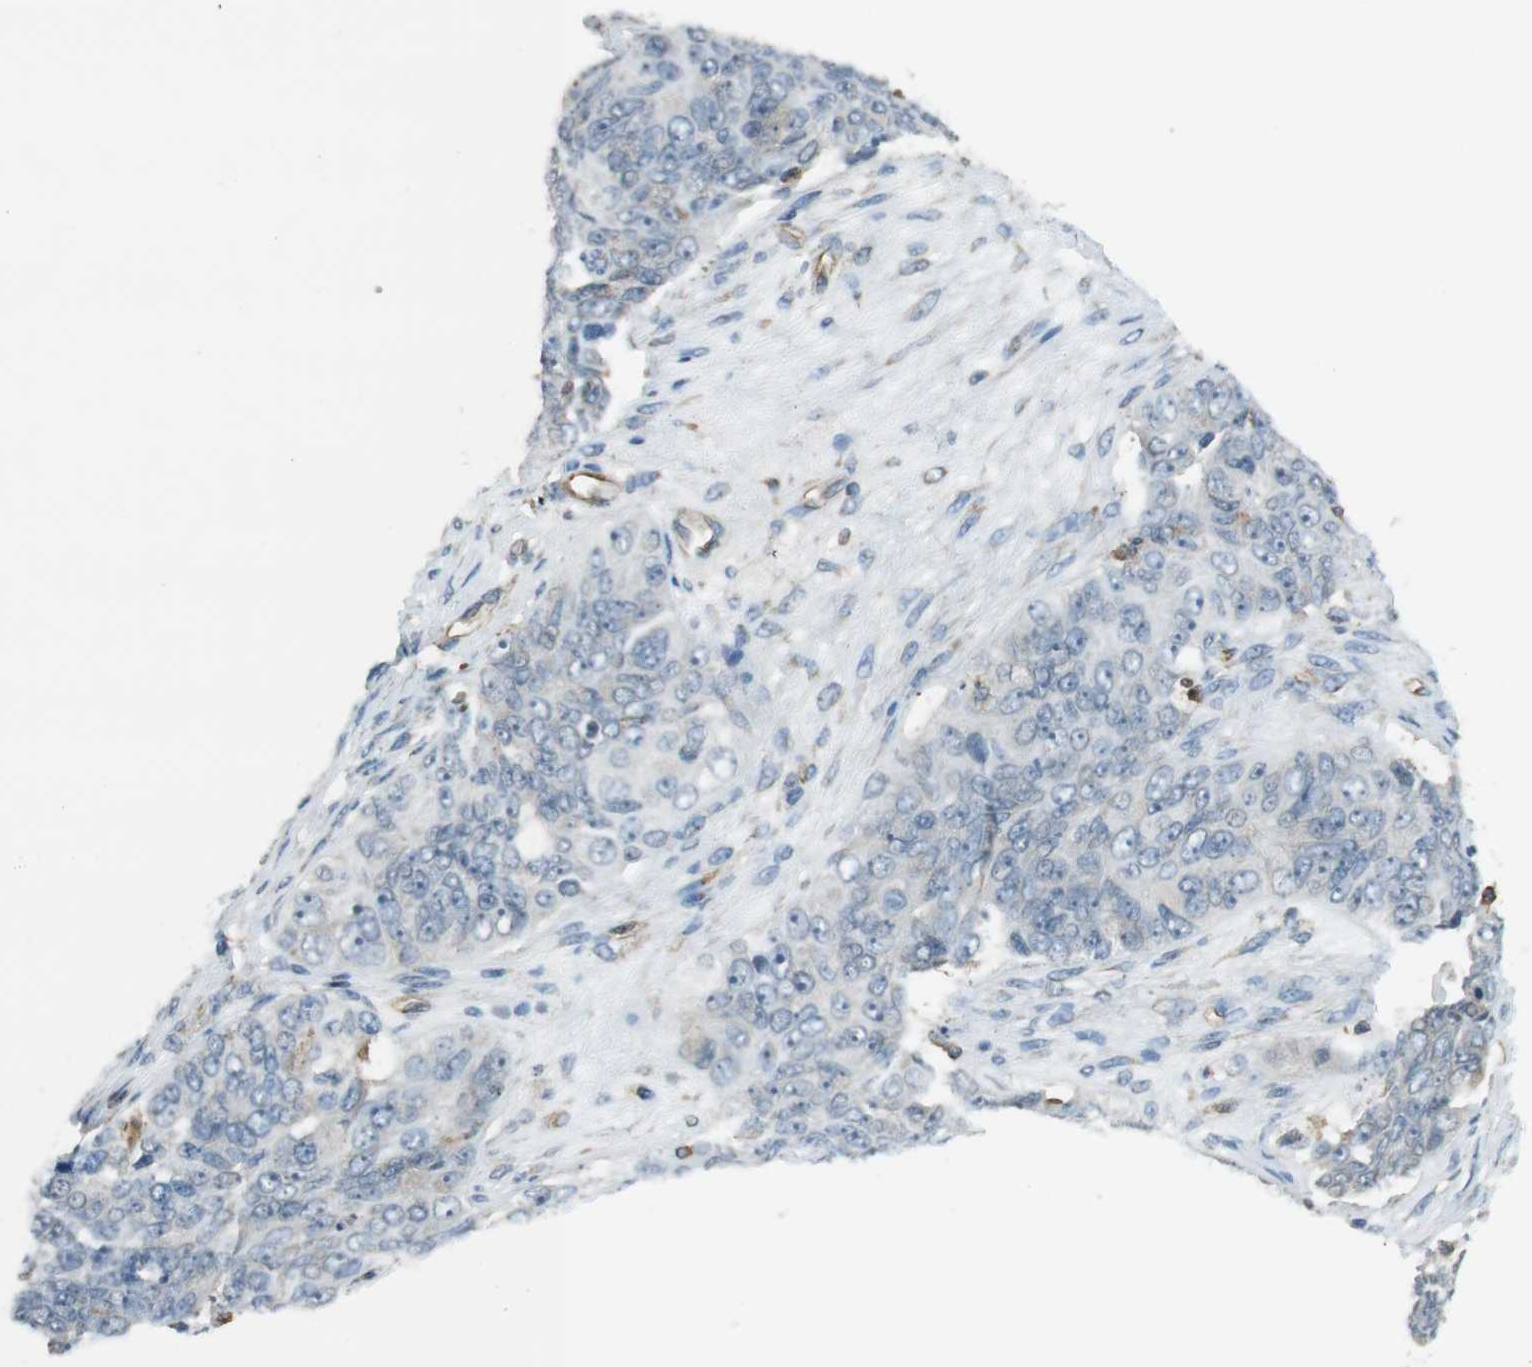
{"staining": {"intensity": "negative", "quantity": "none", "location": "none"}, "tissue": "ovarian cancer", "cell_type": "Tumor cells", "image_type": "cancer", "snomed": [{"axis": "morphology", "description": "Carcinoma, endometroid"}, {"axis": "topography", "description": "Ovary"}], "caption": "The photomicrograph reveals no significant expression in tumor cells of ovarian cancer (endometroid carcinoma). (DAB immunohistochemistry visualized using brightfield microscopy, high magnification).", "gene": "FCAR", "patient": {"sex": "female", "age": 51}}